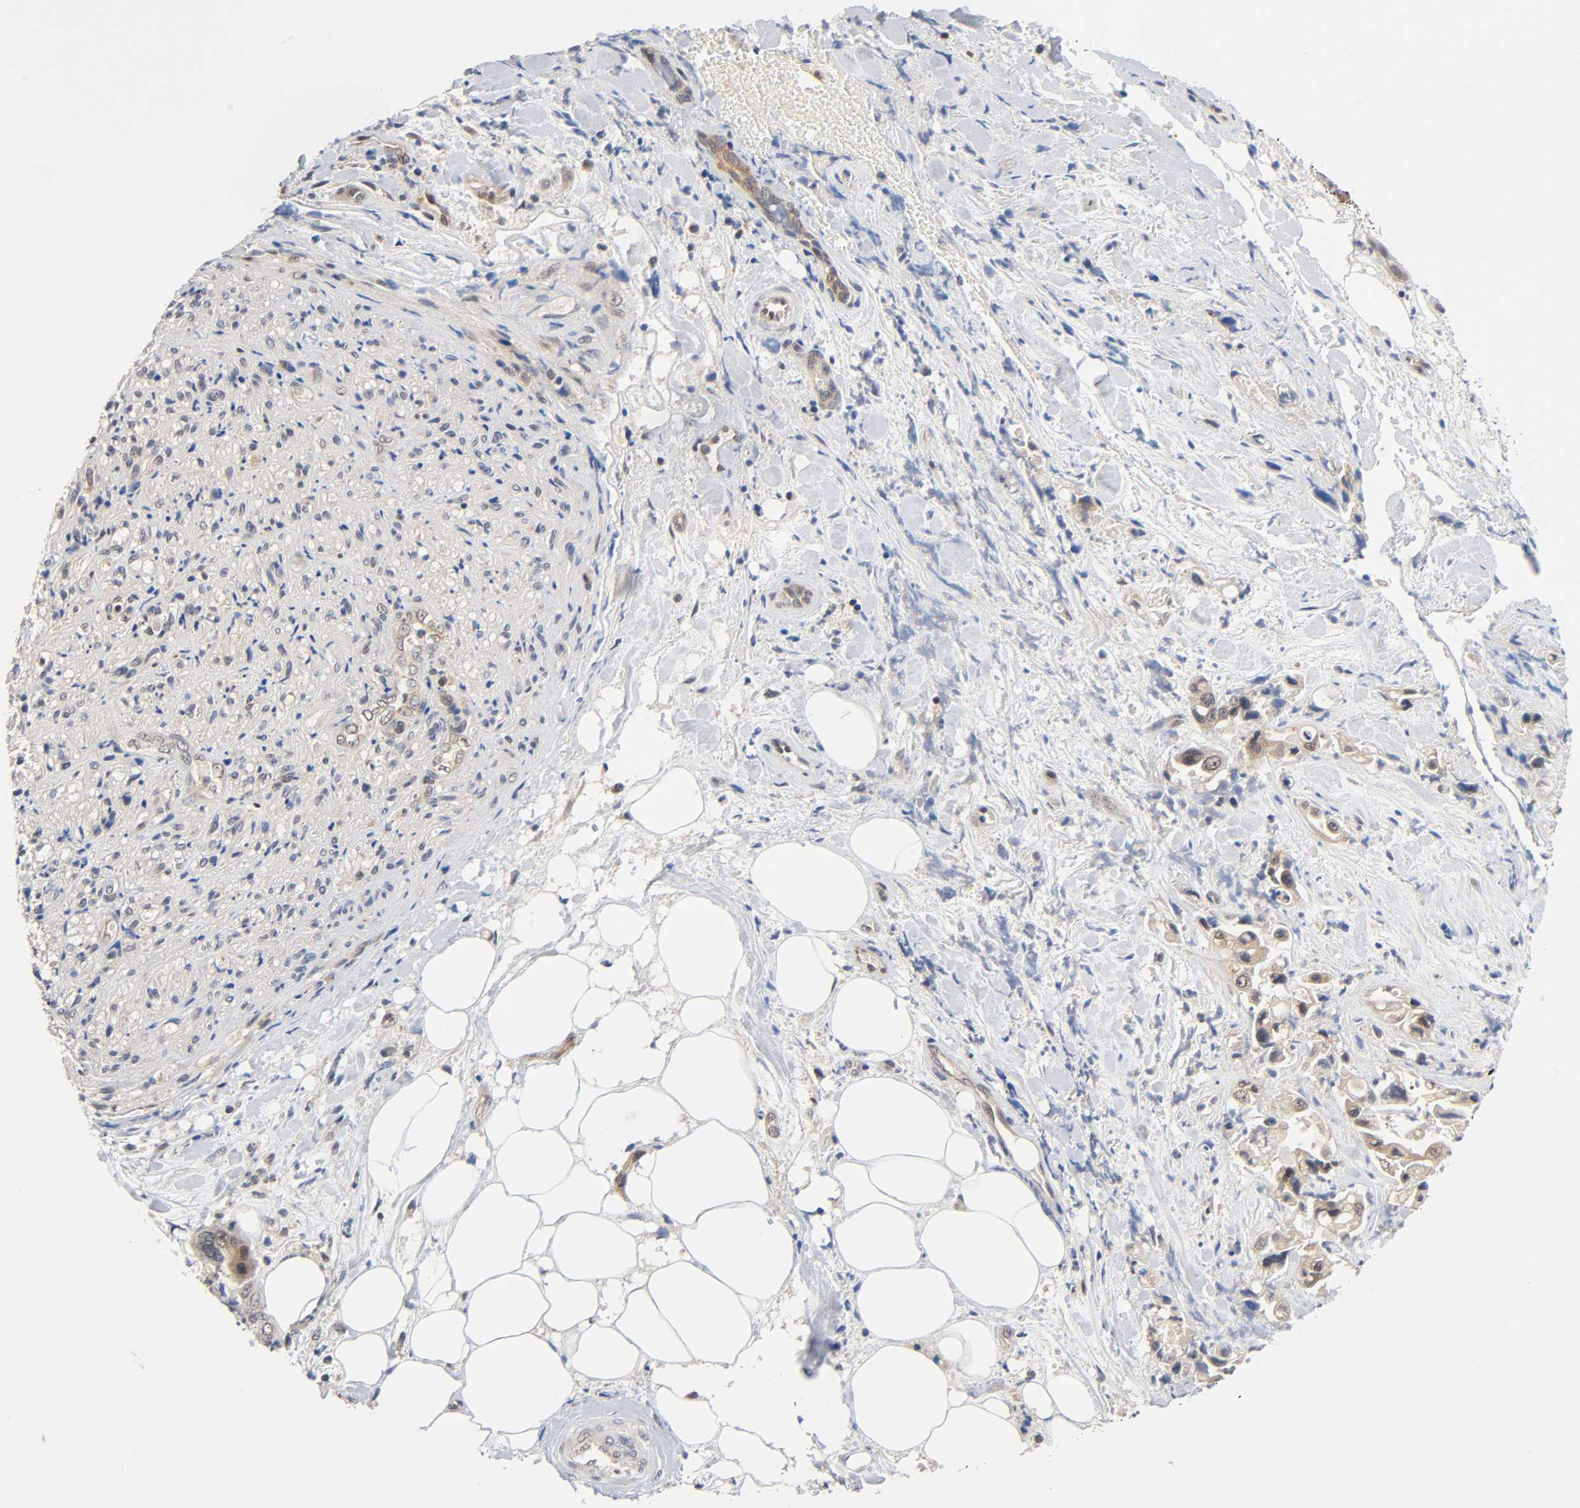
{"staining": {"intensity": "weak", "quantity": ">75%", "location": "cytoplasmic/membranous"}, "tissue": "pancreatic cancer", "cell_type": "Tumor cells", "image_type": "cancer", "snomed": [{"axis": "morphology", "description": "Adenocarcinoma, NOS"}, {"axis": "topography", "description": "Pancreas"}], "caption": "Protein analysis of pancreatic adenocarcinoma tissue displays weak cytoplasmic/membranous staining in about >75% of tumor cells. (IHC, brightfield microscopy, high magnification).", "gene": "PRKAB1", "patient": {"sex": "male", "age": 70}}